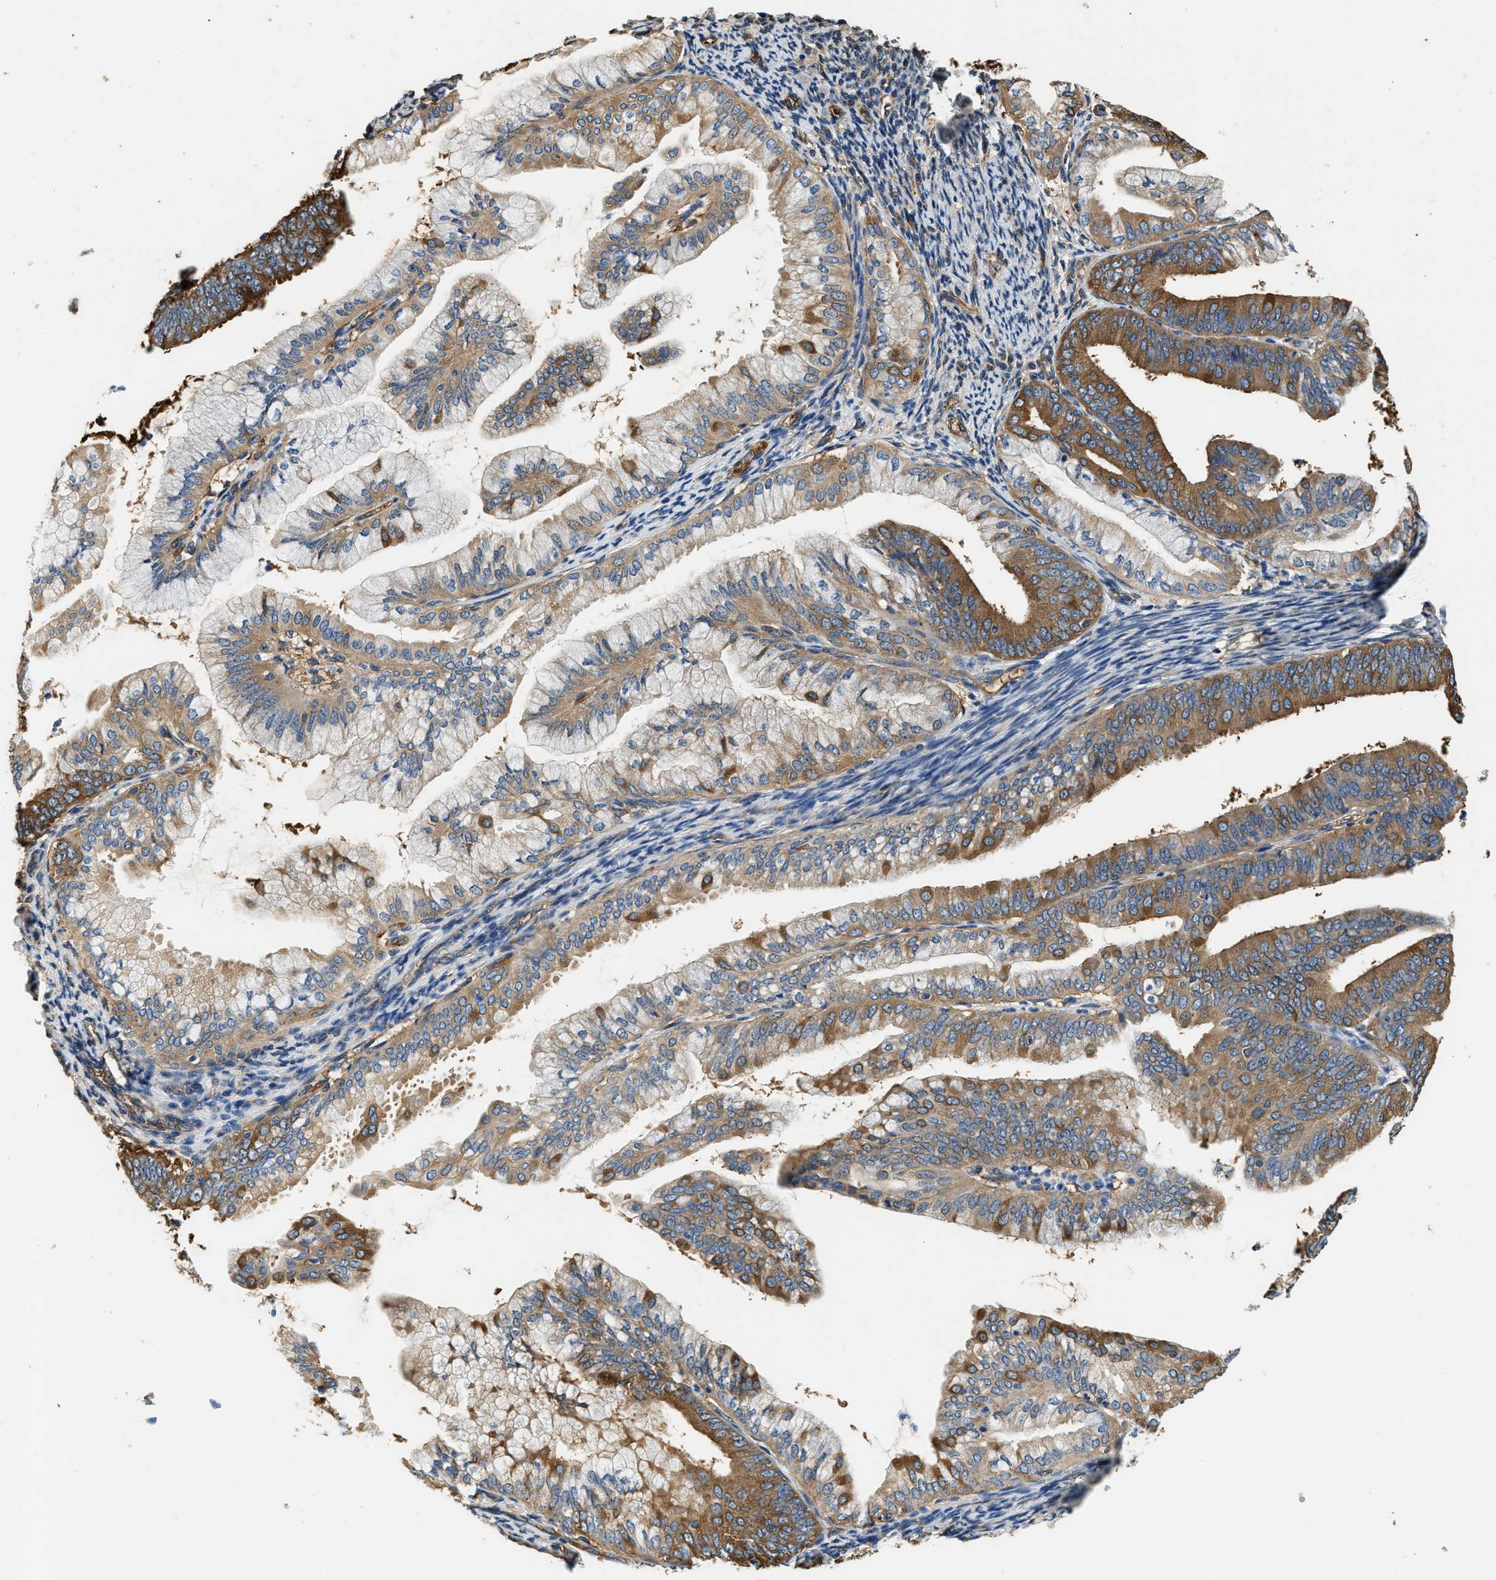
{"staining": {"intensity": "moderate", "quantity": ">75%", "location": "cytoplasmic/membranous"}, "tissue": "endometrial cancer", "cell_type": "Tumor cells", "image_type": "cancer", "snomed": [{"axis": "morphology", "description": "Adenocarcinoma, NOS"}, {"axis": "topography", "description": "Endometrium"}], "caption": "Protein expression analysis of human endometrial cancer (adenocarcinoma) reveals moderate cytoplasmic/membranous expression in about >75% of tumor cells.", "gene": "PPP2R1B", "patient": {"sex": "female", "age": 63}}